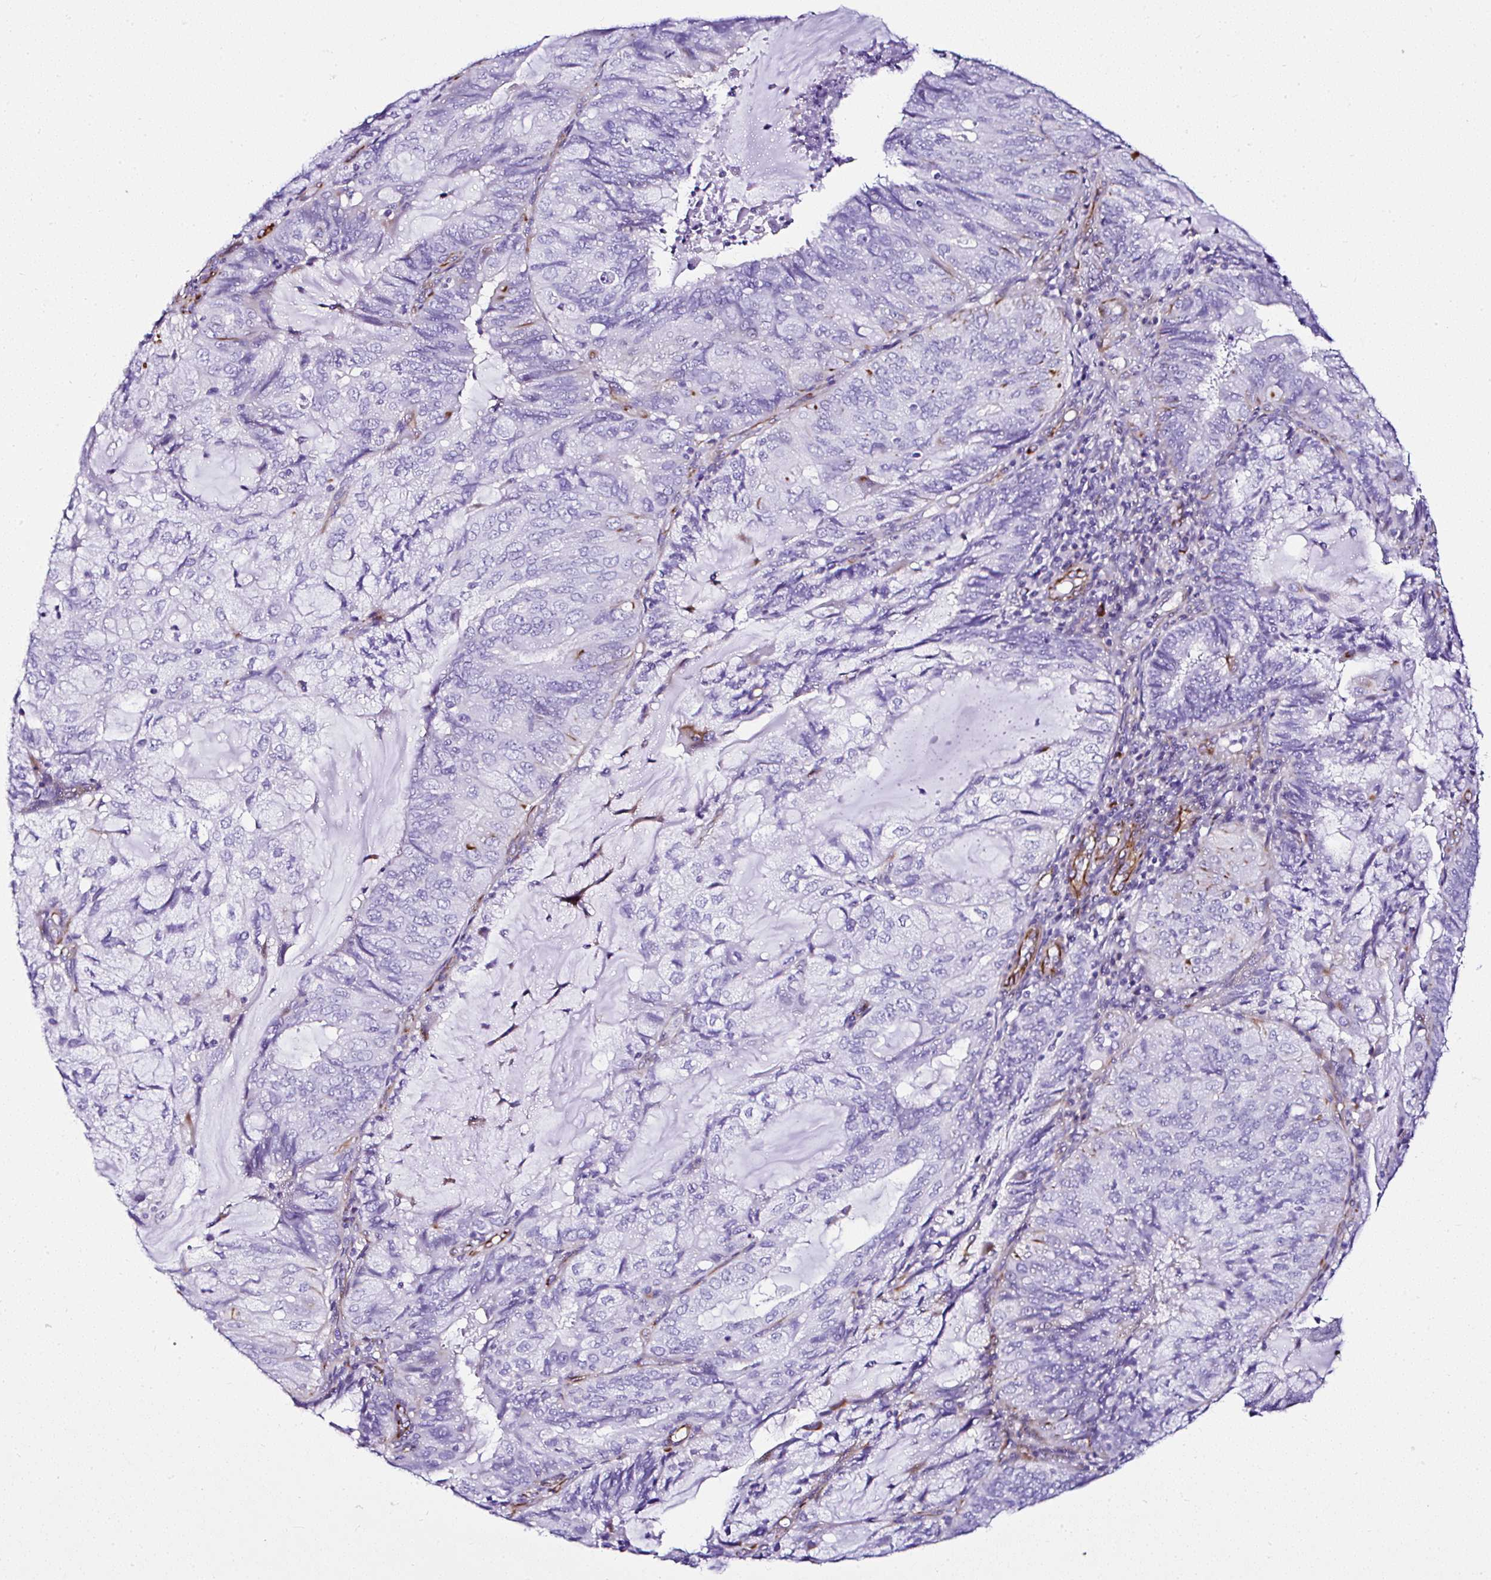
{"staining": {"intensity": "negative", "quantity": "none", "location": "none"}, "tissue": "endometrial cancer", "cell_type": "Tumor cells", "image_type": "cancer", "snomed": [{"axis": "morphology", "description": "Adenocarcinoma, NOS"}, {"axis": "topography", "description": "Endometrium"}], "caption": "Immunohistochemical staining of endometrial adenocarcinoma demonstrates no significant staining in tumor cells.", "gene": "DEPDC5", "patient": {"sex": "female", "age": 81}}